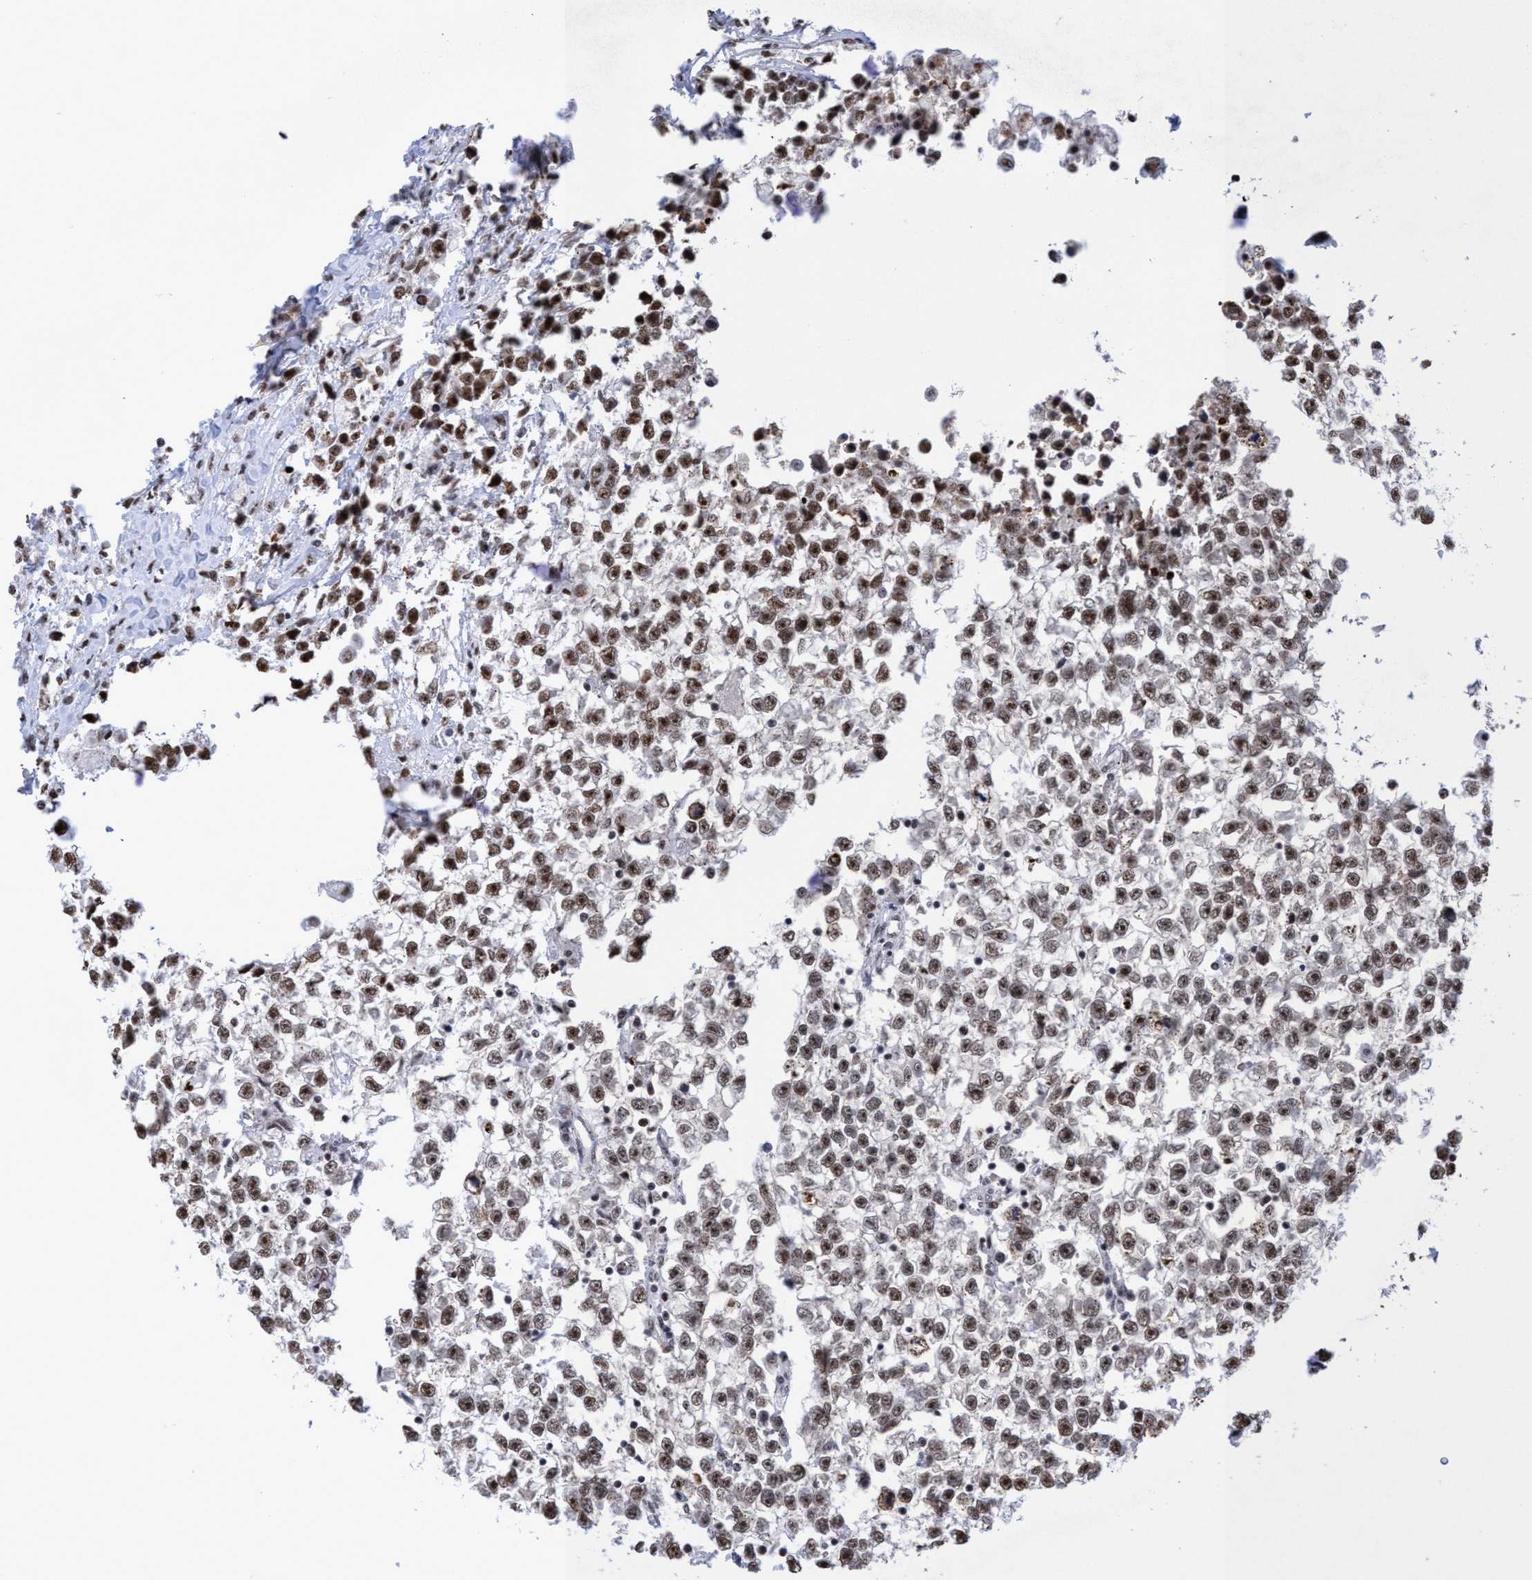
{"staining": {"intensity": "moderate", "quantity": ">75%", "location": "nuclear"}, "tissue": "testis cancer", "cell_type": "Tumor cells", "image_type": "cancer", "snomed": [{"axis": "morphology", "description": "Seminoma, NOS"}, {"axis": "morphology", "description": "Carcinoma, Embryonal, NOS"}, {"axis": "topography", "description": "Testis"}], "caption": "Immunohistochemical staining of human seminoma (testis) reveals medium levels of moderate nuclear protein positivity in about >75% of tumor cells.", "gene": "EFCAB10", "patient": {"sex": "male", "age": 51}}